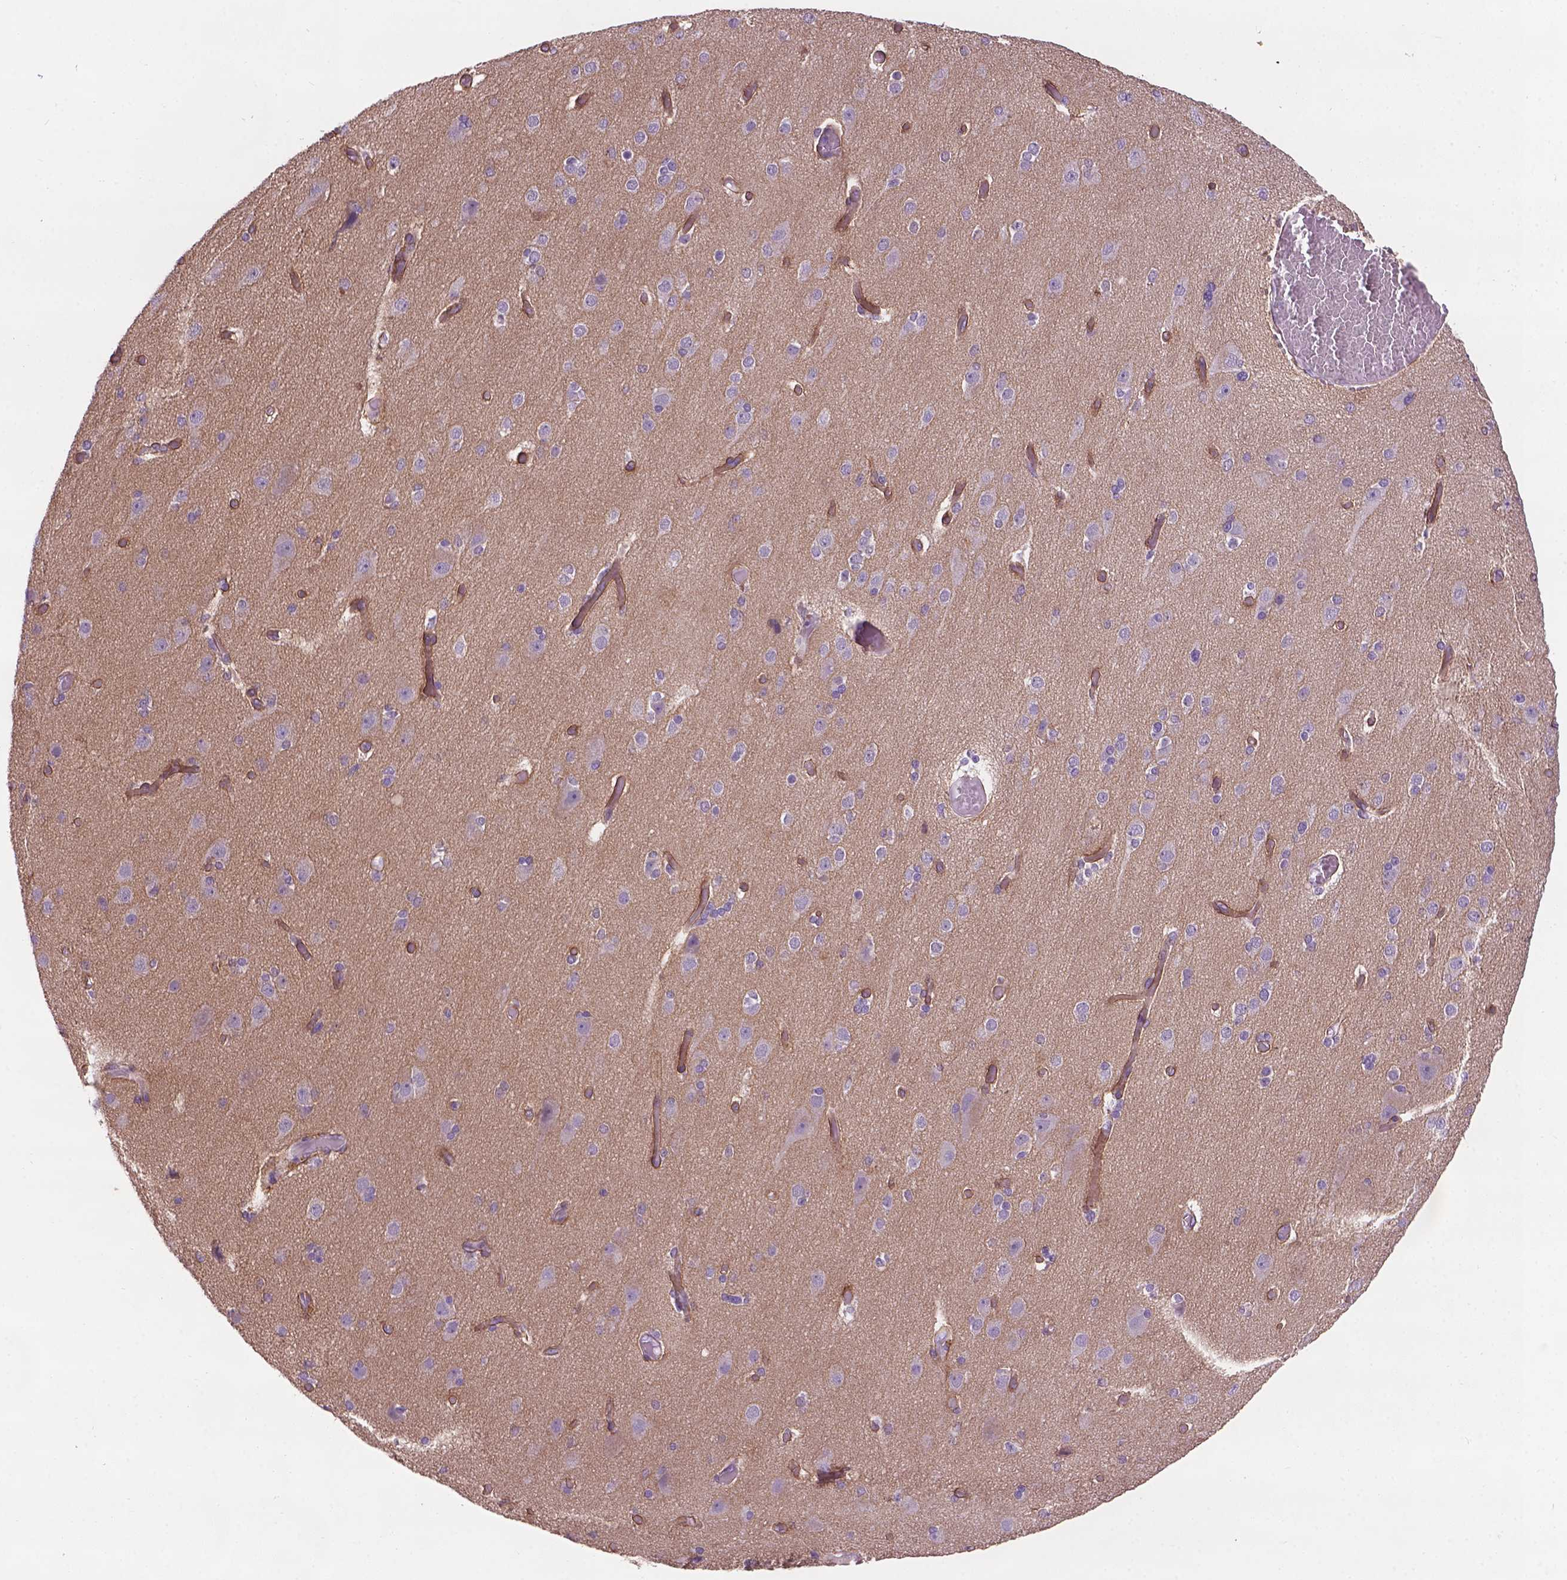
{"staining": {"intensity": "moderate", "quantity": "<25%", "location": "cytoplasmic/membranous"}, "tissue": "cerebral cortex", "cell_type": "Endothelial cells", "image_type": "normal", "snomed": [{"axis": "morphology", "description": "Normal tissue, NOS"}, {"axis": "morphology", "description": "Glioma, malignant, High grade"}, {"axis": "topography", "description": "Cerebral cortex"}], "caption": "This image displays IHC staining of benign cerebral cortex, with low moderate cytoplasmic/membranous positivity in about <25% of endothelial cells.", "gene": "GXYLT2", "patient": {"sex": "male", "age": 71}}